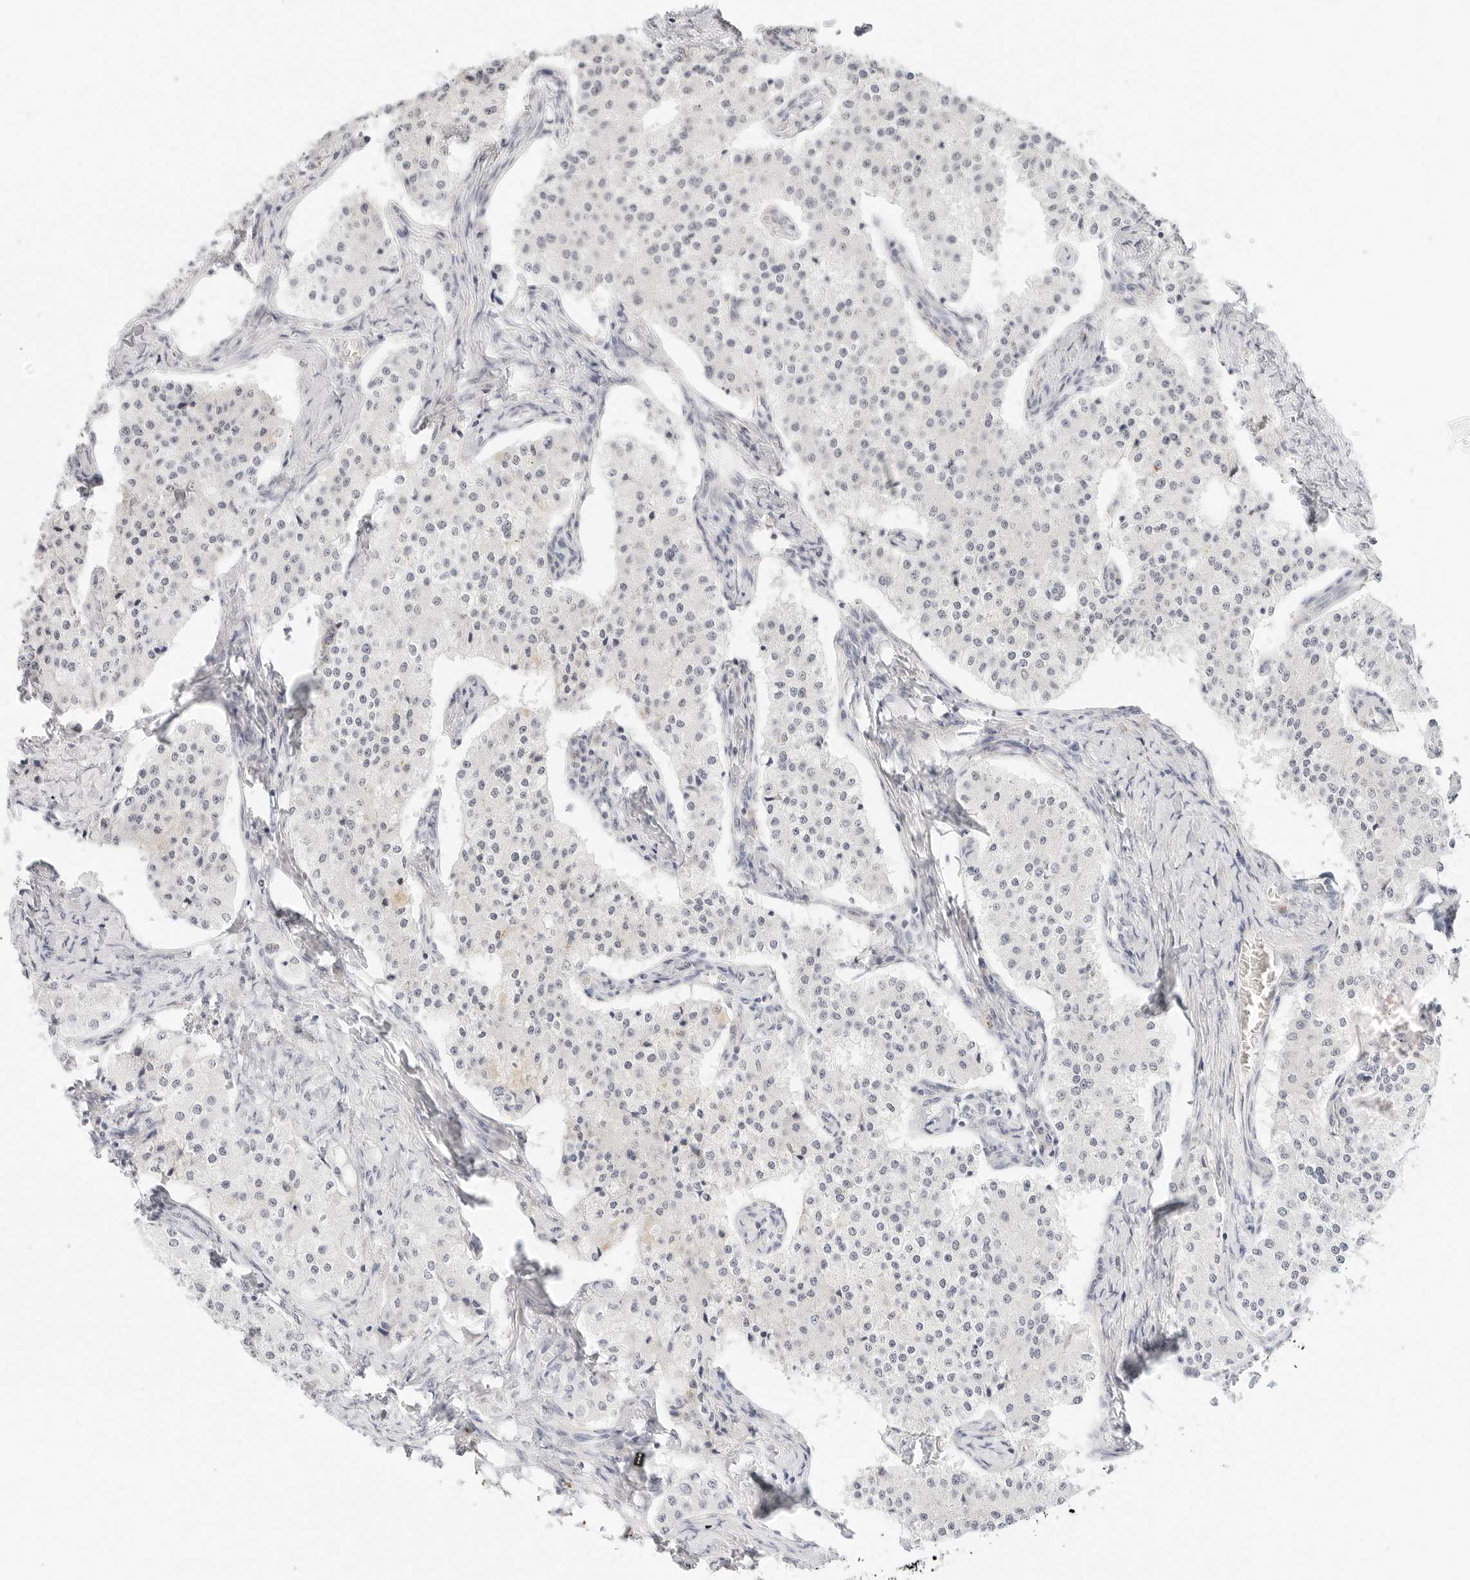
{"staining": {"intensity": "negative", "quantity": "none", "location": "none"}, "tissue": "carcinoid", "cell_type": "Tumor cells", "image_type": "cancer", "snomed": [{"axis": "morphology", "description": "Carcinoid, malignant, NOS"}, {"axis": "topography", "description": "Colon"}], "caption": "Carcinoid was stained to show a protein in brown. There is no significant expression in tumor cells. (Immunohistochemistry (ihc), brightfield microscopy, high magnification).", "gene": "XKR4", "patient": {"sex": "female", "age": 52}}